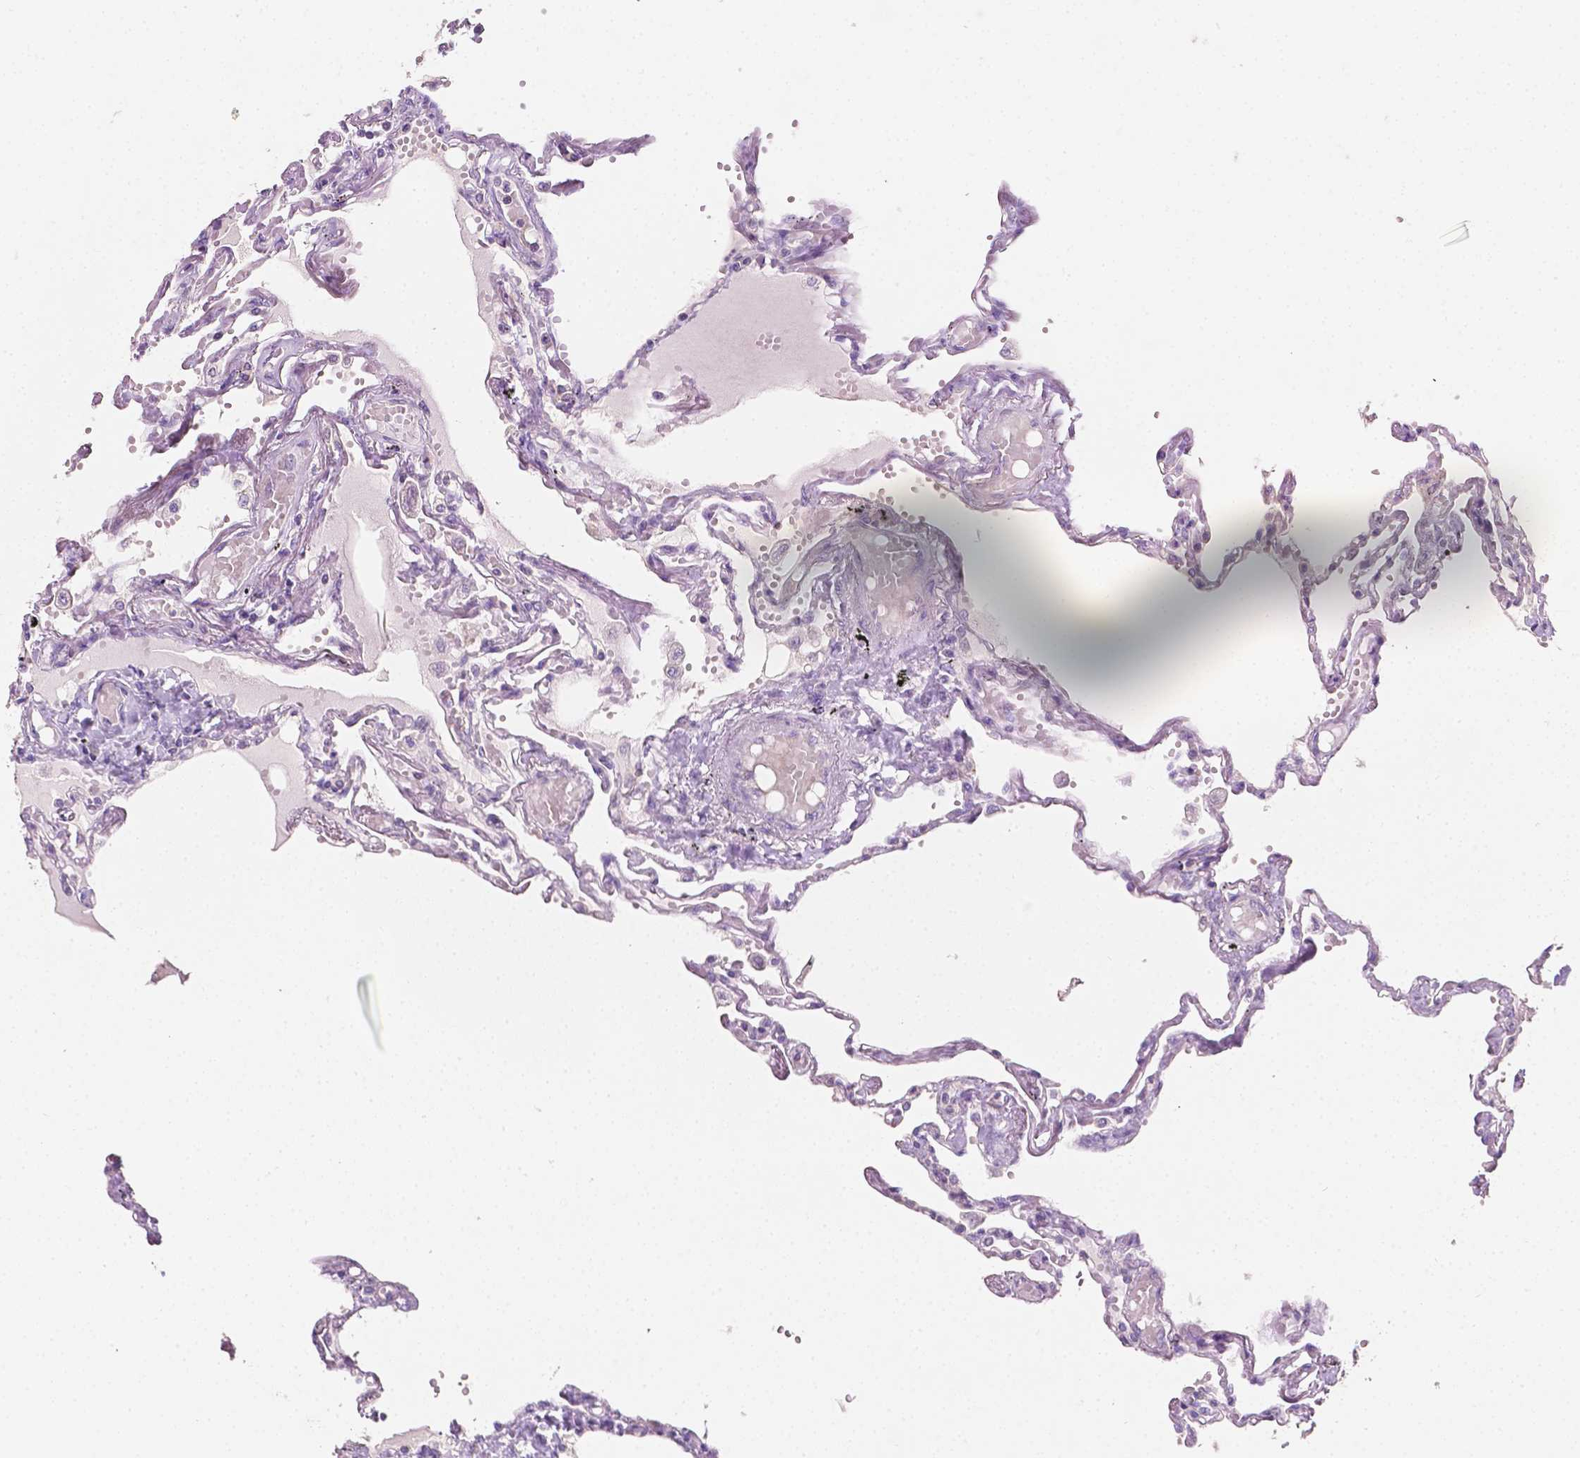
{"staining": {"intensity": "negative", "quantity": "none", "location": "none"}, "tissue": "lung", "cell_type": "Alveolar cells", "image_type": "normal", "snomed": [{"axis": "morphology", "description": "Normal tissue, NOS"}, {"axis": "morphology", "description": "Adenocarcinoma, NOS"}, {"axis": "topography", "description": "Cartilage tissue"}, {"axis": "topography", "description": "Lung"}], "caption": "Immunohistochemistry (IHC) histopathology image of benign lung: human lung stained with DAB (3,3'-diaminobenzidine) displays no significant protein positivity in alveolar cells. The staining was performed using DAB to visualize the protein expression in brown, while the nuclei were stained in blue with hematoxylin (Magnification: 20x).", "gene": "EGFR", "patient": {"sex": "female", "age": 67}}